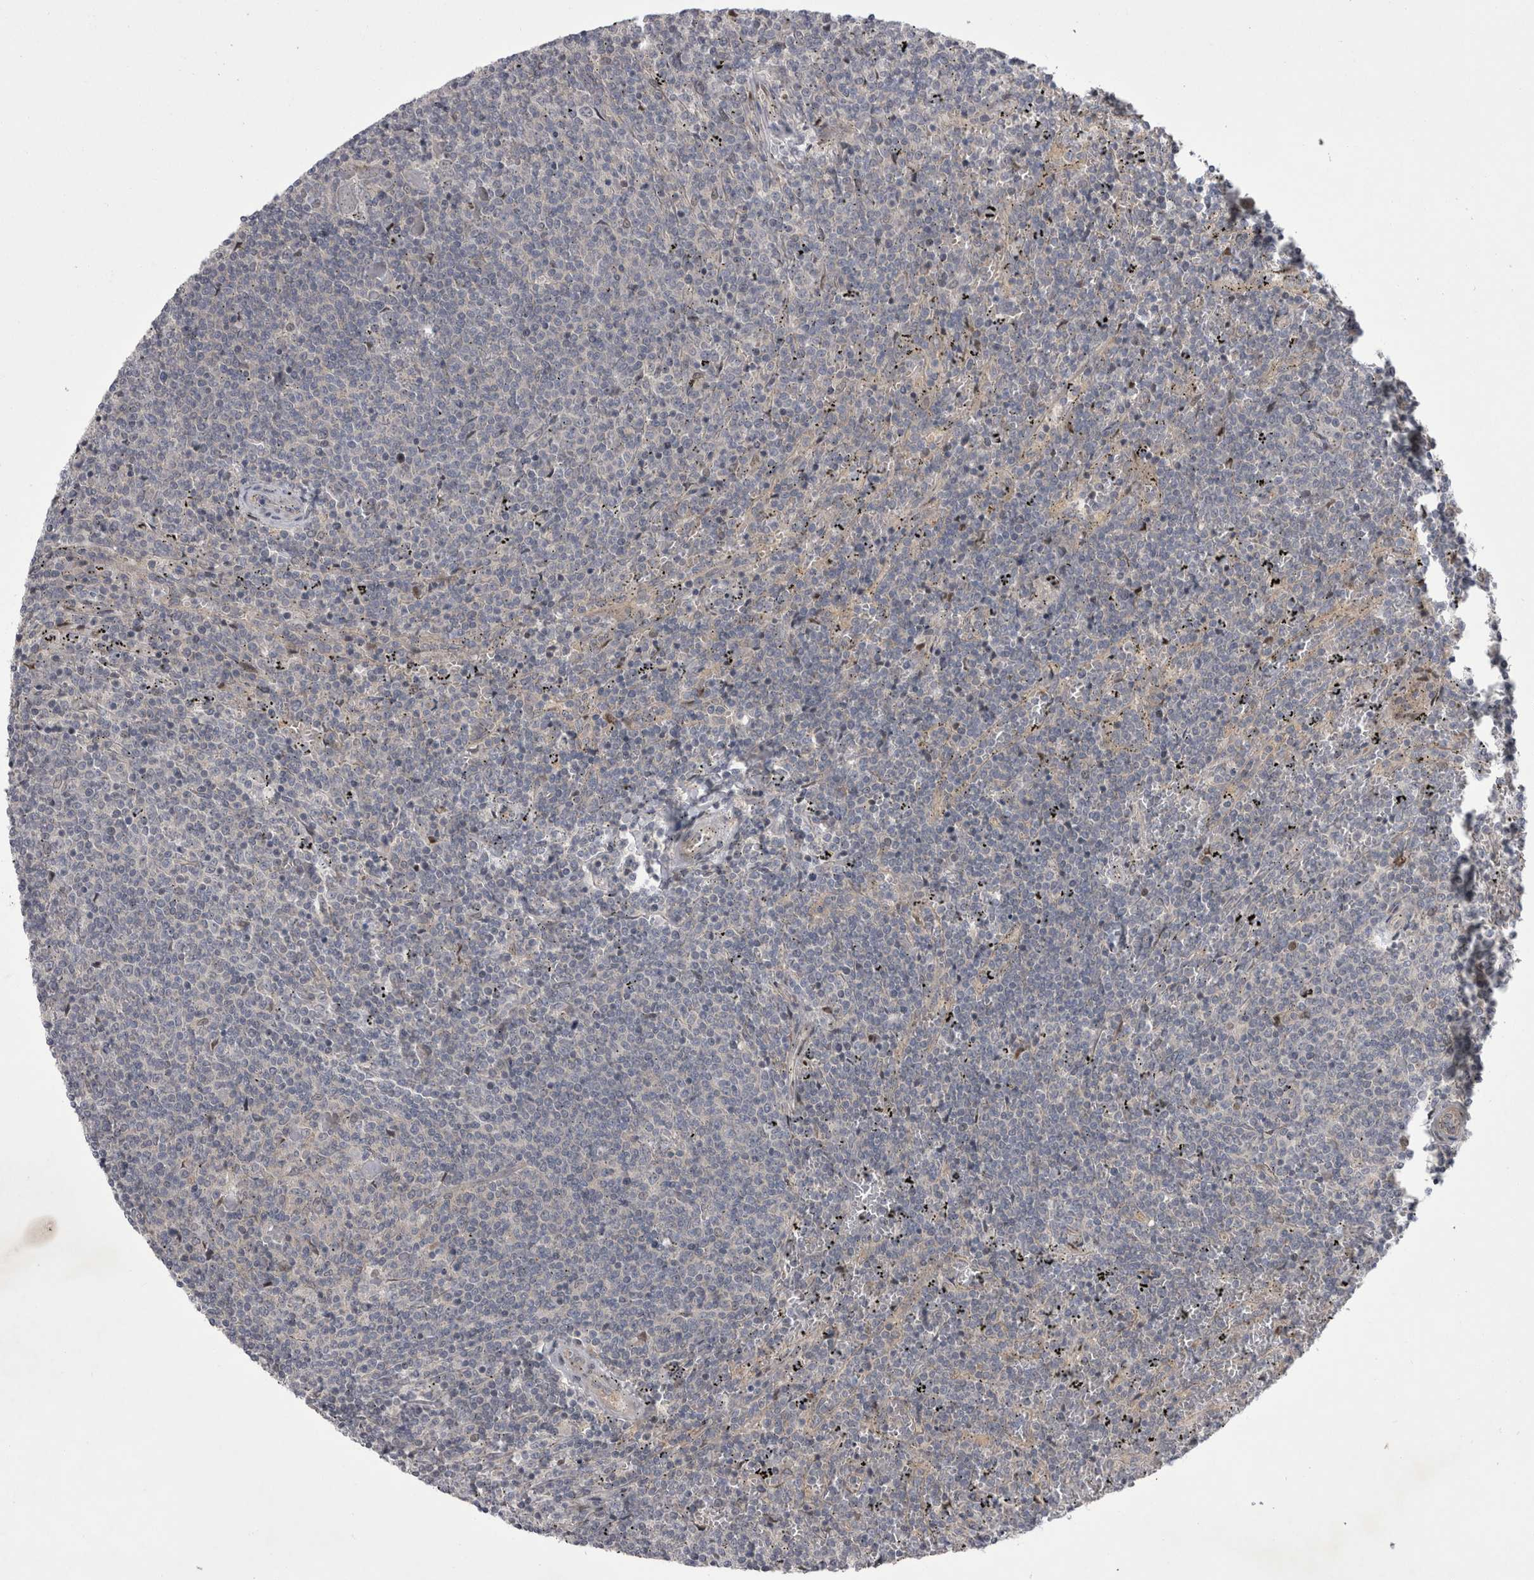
{"staining": {"intensity": "negative", "quantity": "none", "location": "none"}, "tissue": "lymphoma", "cell_type": "Tumor cells", "image_type": "cancer", "snomed": [{"axis": "morphology", "description": "Malignant lymphoma, non-Hodgkin's type, Low grade"}, {"axis": "topography", "description": "Spleen"}], "caption": "Malignant lymphoma, non-Hodgkin's type (low-grade) was stained to show a protein in brown. There is no significant positivity in tumor cells. Nuclei are stained in blue.", "gene": "NENF", "patient": {"sex": "female", "age": 50}}